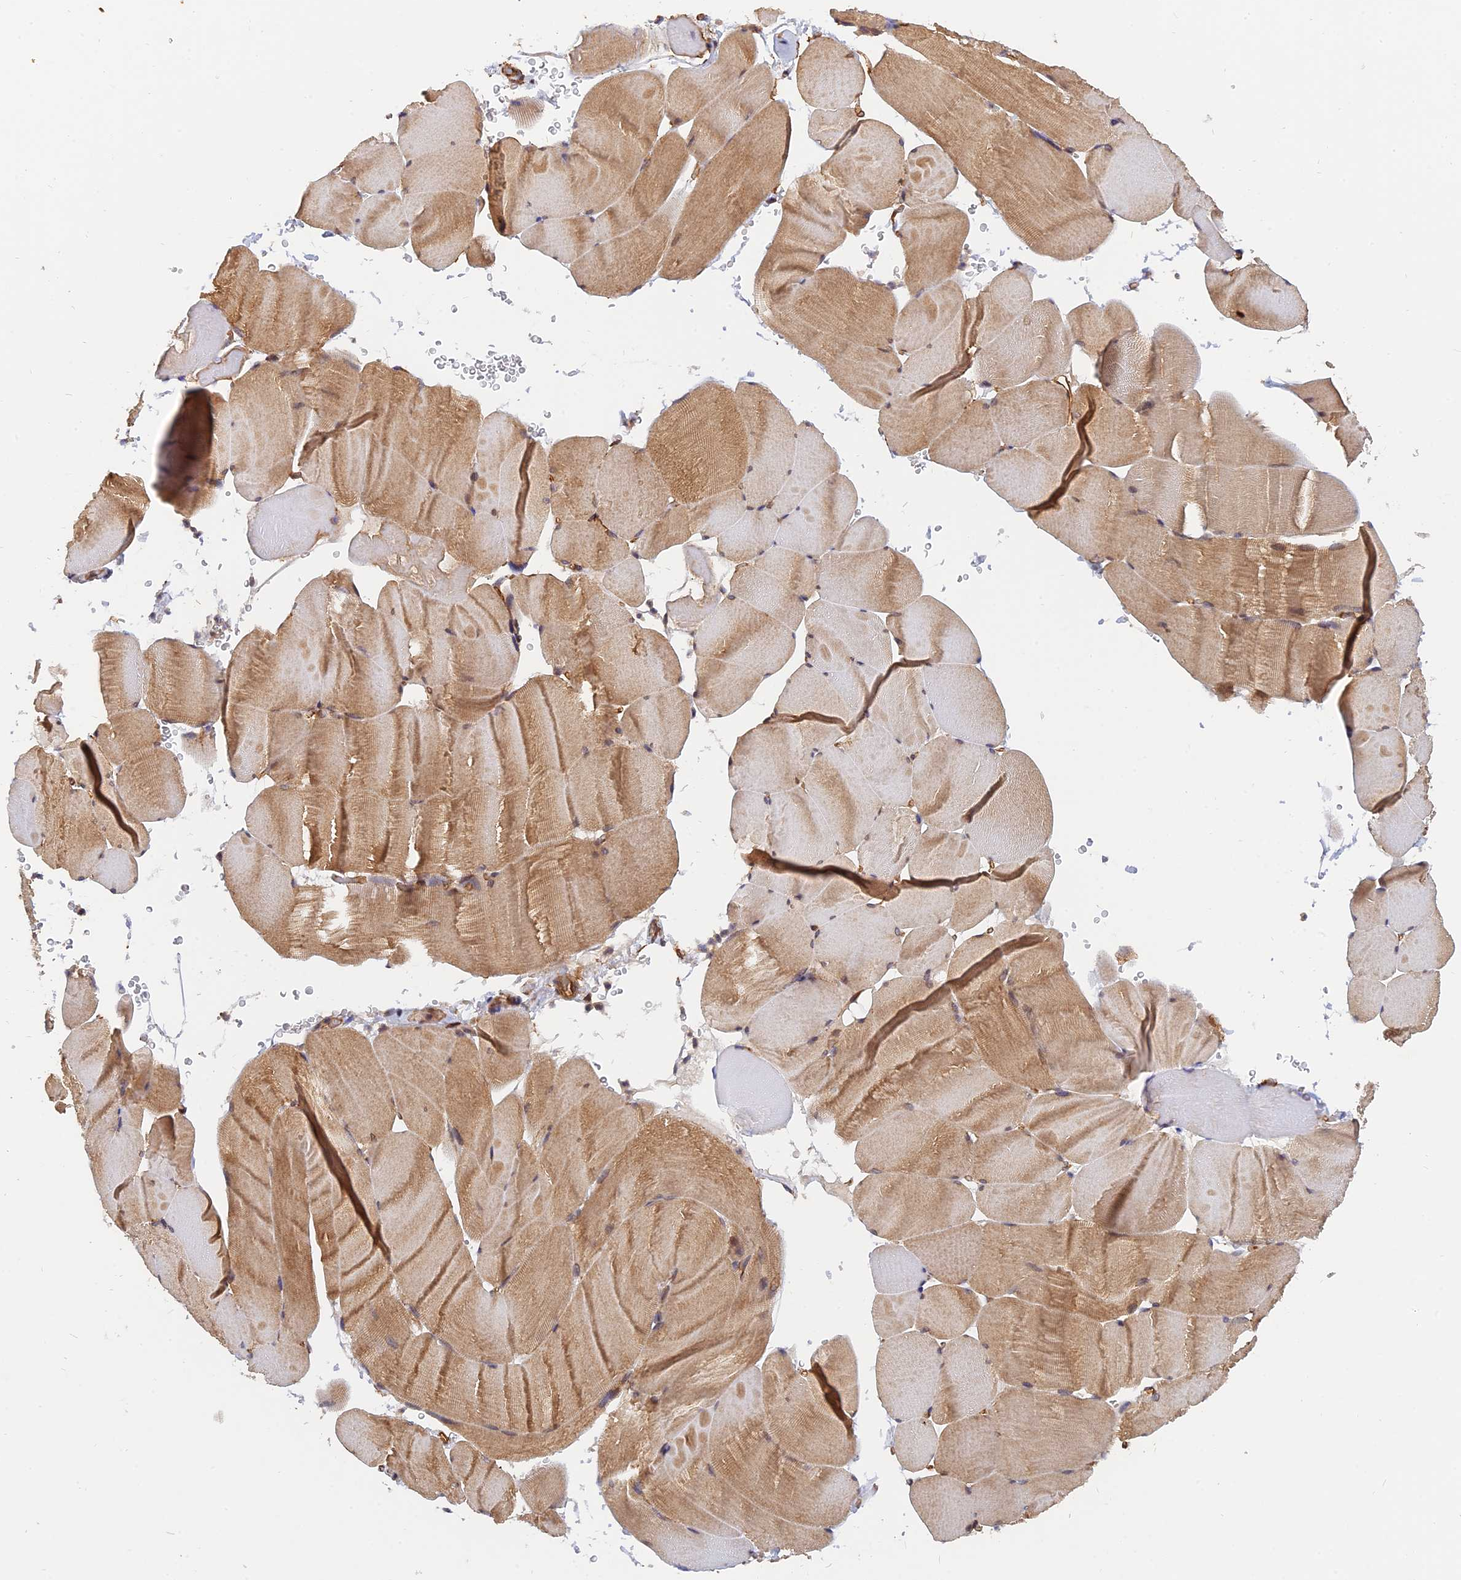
{"staining": {"intensity": "moderate", "quantity": ">75%", "location": "cytoplasmic/membranous"}, "tissue": "skeletal muscle", "cell_type": "Myocytes", "image_type": "normal", "snomed": [{"axis": "morphology", "description": "Normal tissue, NOS"}, {"axis": "topography", "description": "Skeletal muscle"}], "caption": "An image showing moderate cytoplasmic/membranous staining in approximately >75% of myocytes in normal skeletal muscle, as visualized by brown immunohistochemical staining.", "gene": "WDR41", "patient": {"sex": "male", "age": 62}}